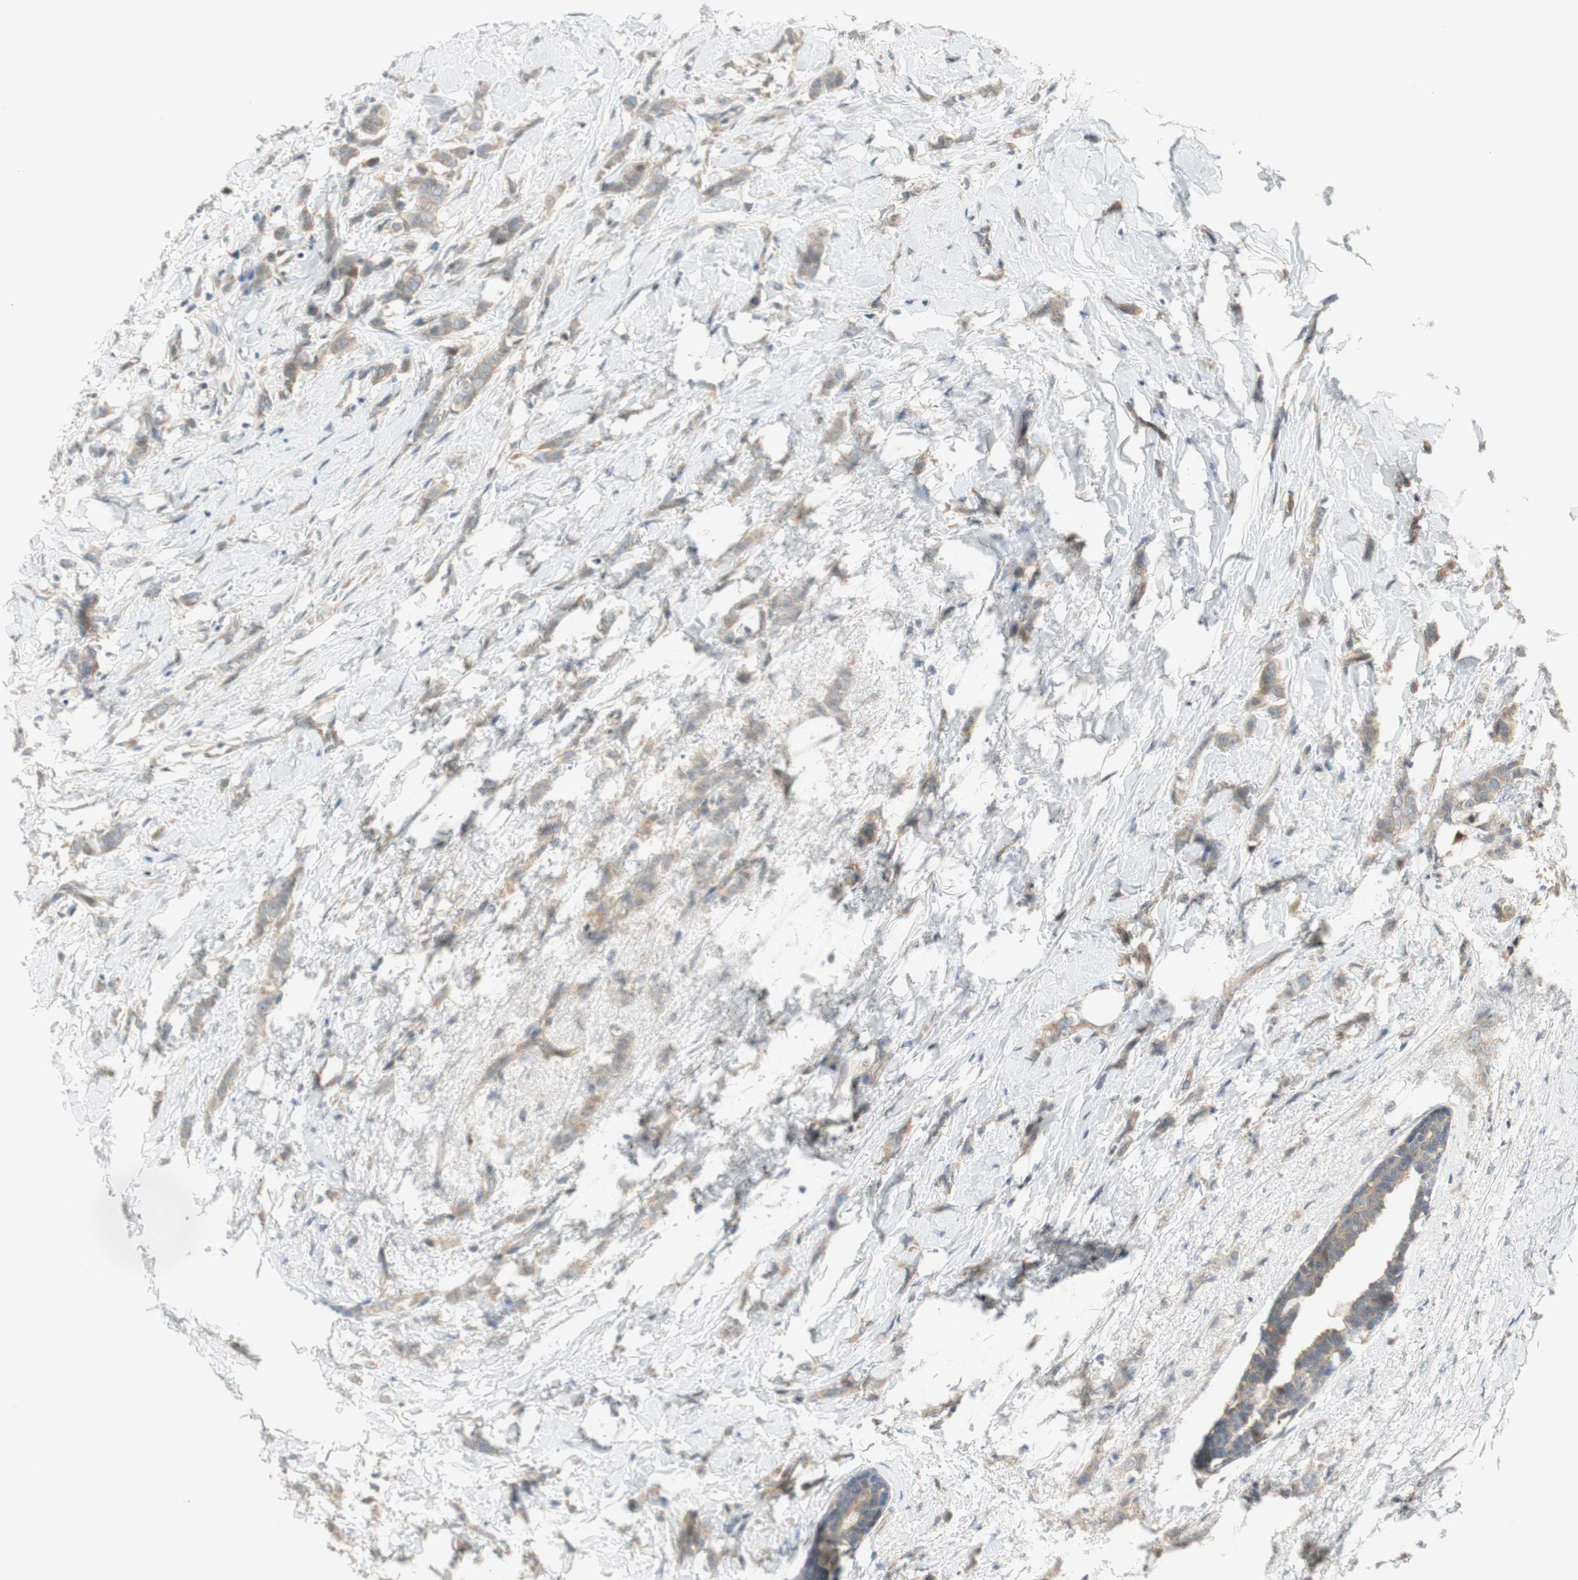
{"staining": {"intensity": "weak", "quantity": ">75%", "location": "cytoplasmic/membranous"}, "tissue": "breast cancer", "cell_type": "Tumor cells", "image_type": "cancer", "snomed": [{"axis": "morphology", "description": "Lobular carcinoma, in situ"}, {"axis": "morphology", "description": "Lobular carcinoma"}, {"axis": "topography", "description": "Breast"}], "caption": "This is an image of immunohistochemistry staining of breast lobular carcinoma in situ, which shows weak expression in the cytoplasmic/membranous of tumor cells.", "gene": "GATD1", "patient": {"sex": "female", "age": 41}}